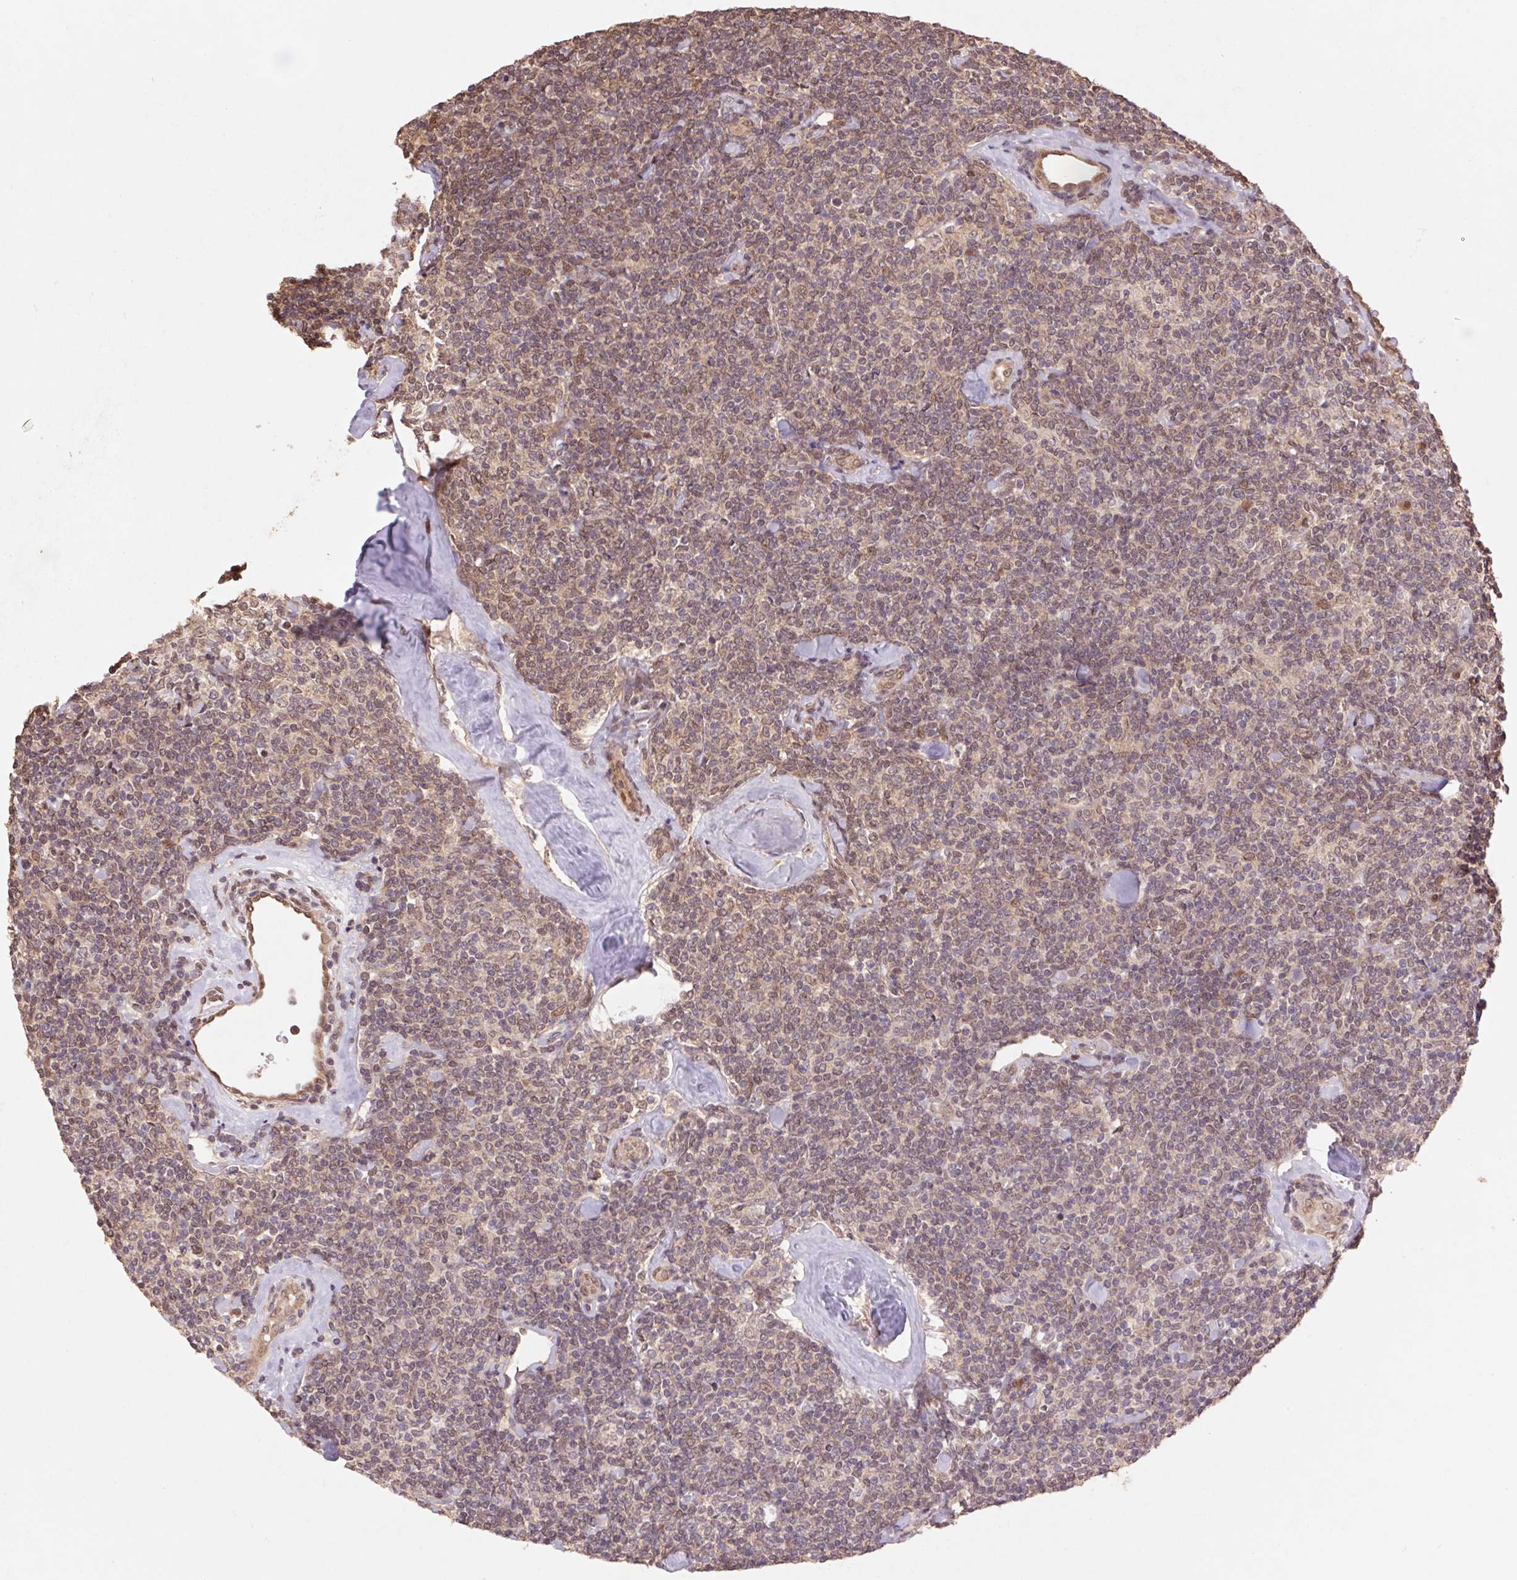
{"staining": {"intensity": "weak", "quantity": "25%-75%", "location": "nuclear"}, "tissue": "lymphoma", "cell_type": "Tumor cells", "image_type": "cancer", "snomed": [{"axis": "morphology", "description": "Malignant lymphoma, non-Hodgkin's type, Low grade"}, {"axis": "topography", "description": "Lymph node"}], "caption": "Protein staining of malignant lymphoma, non-Hodgkin's type (low-grade) tissue demonstrates weak nuclear positivity in about 25%-75% of tumor cells.", "gene": "CUTA", "patient": {"sex": "female", "age": 56}}